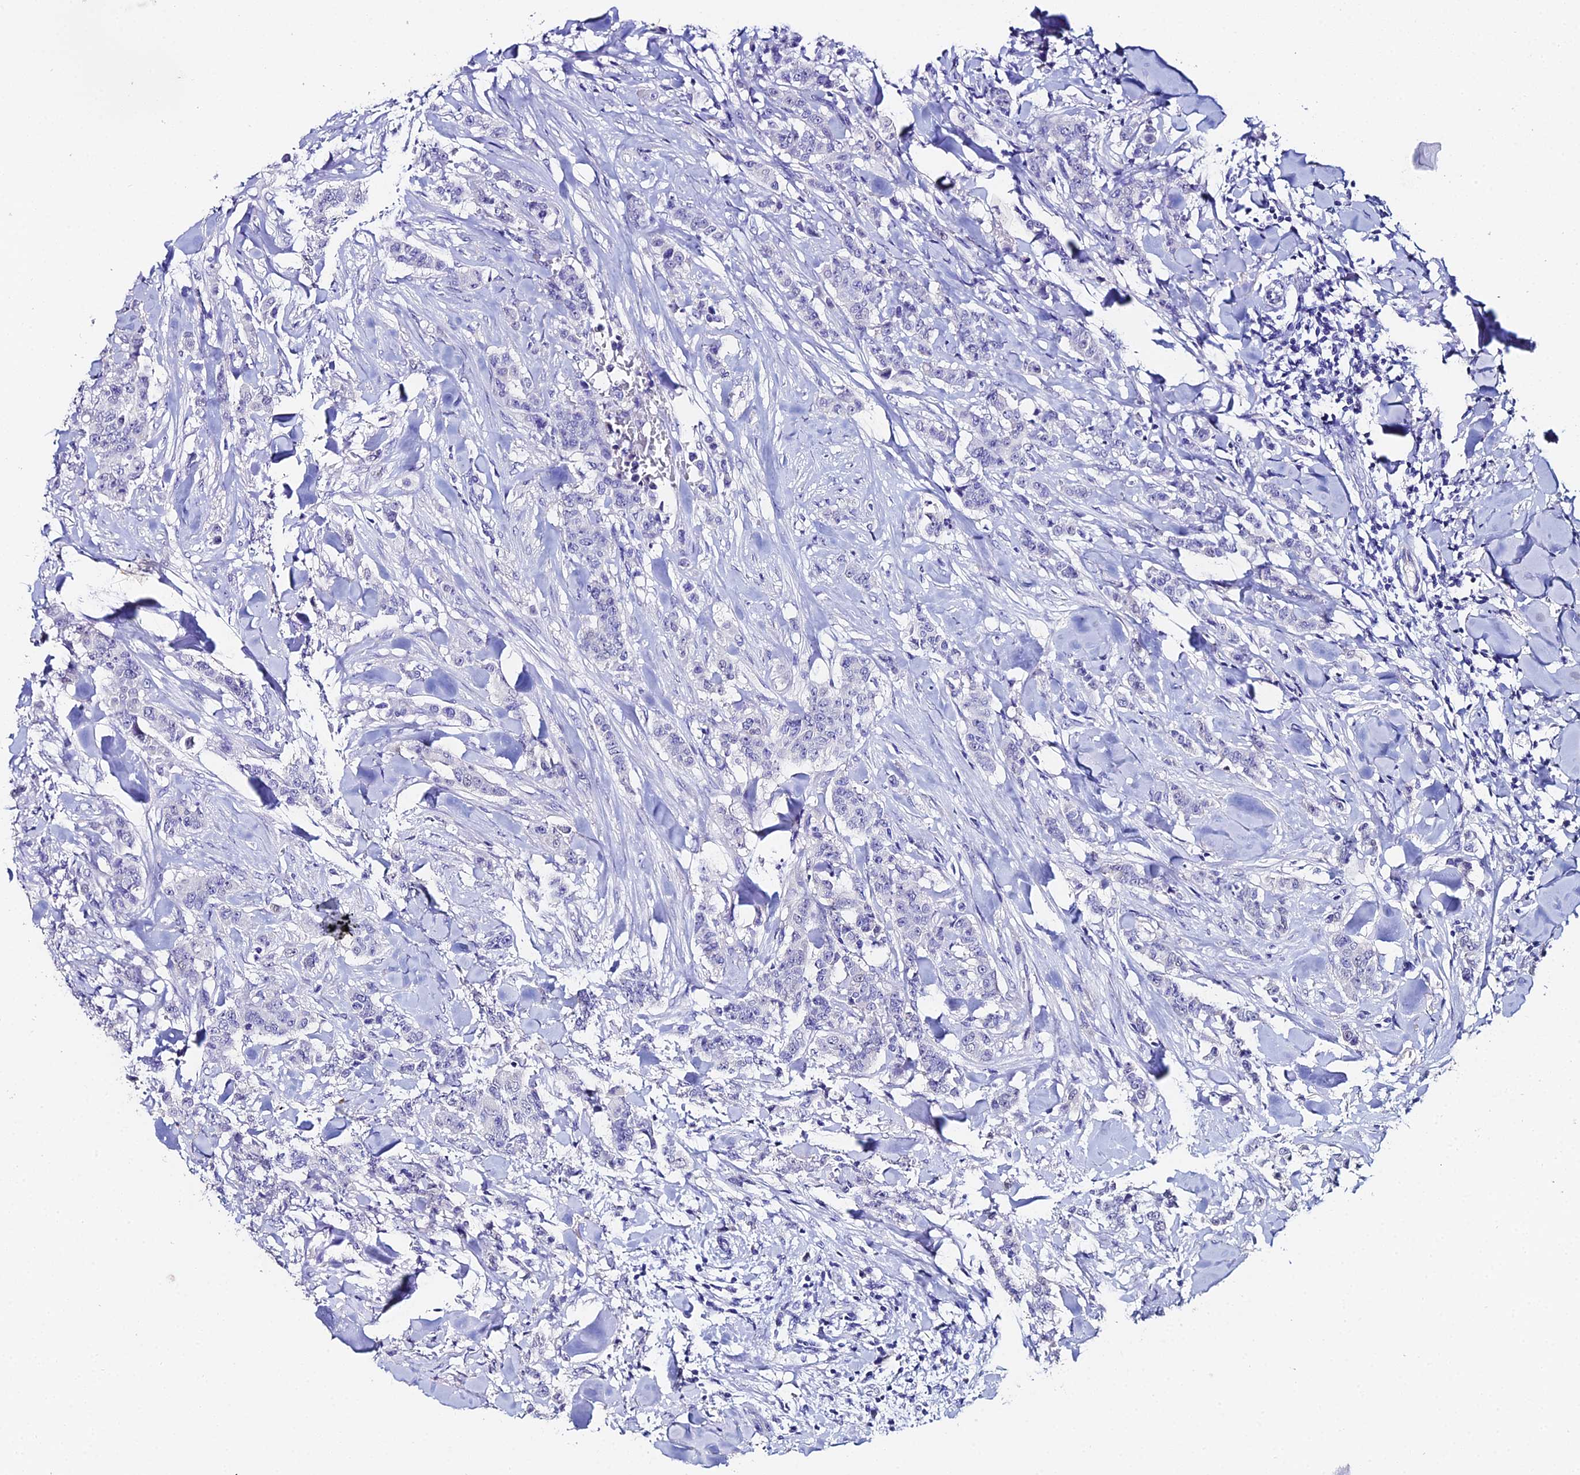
{"staining": {"intensity": "negative", "quantity": "none", "location": "none"}, "tissue": "breast cancer", "cell_type": "Tumor cells", "image_type": "cancer", "snomed": [{"axis": "morphology", "description": "Duct carcinoma"}, {"axis": "topography", "description": "Breast"}], "caption": "IHC image of breast cancer stained for a protein (brown), which exhibits no staining in tumor cells.", "gene": "ESRRG", "patient": {"sex": "female", "age": 40}}